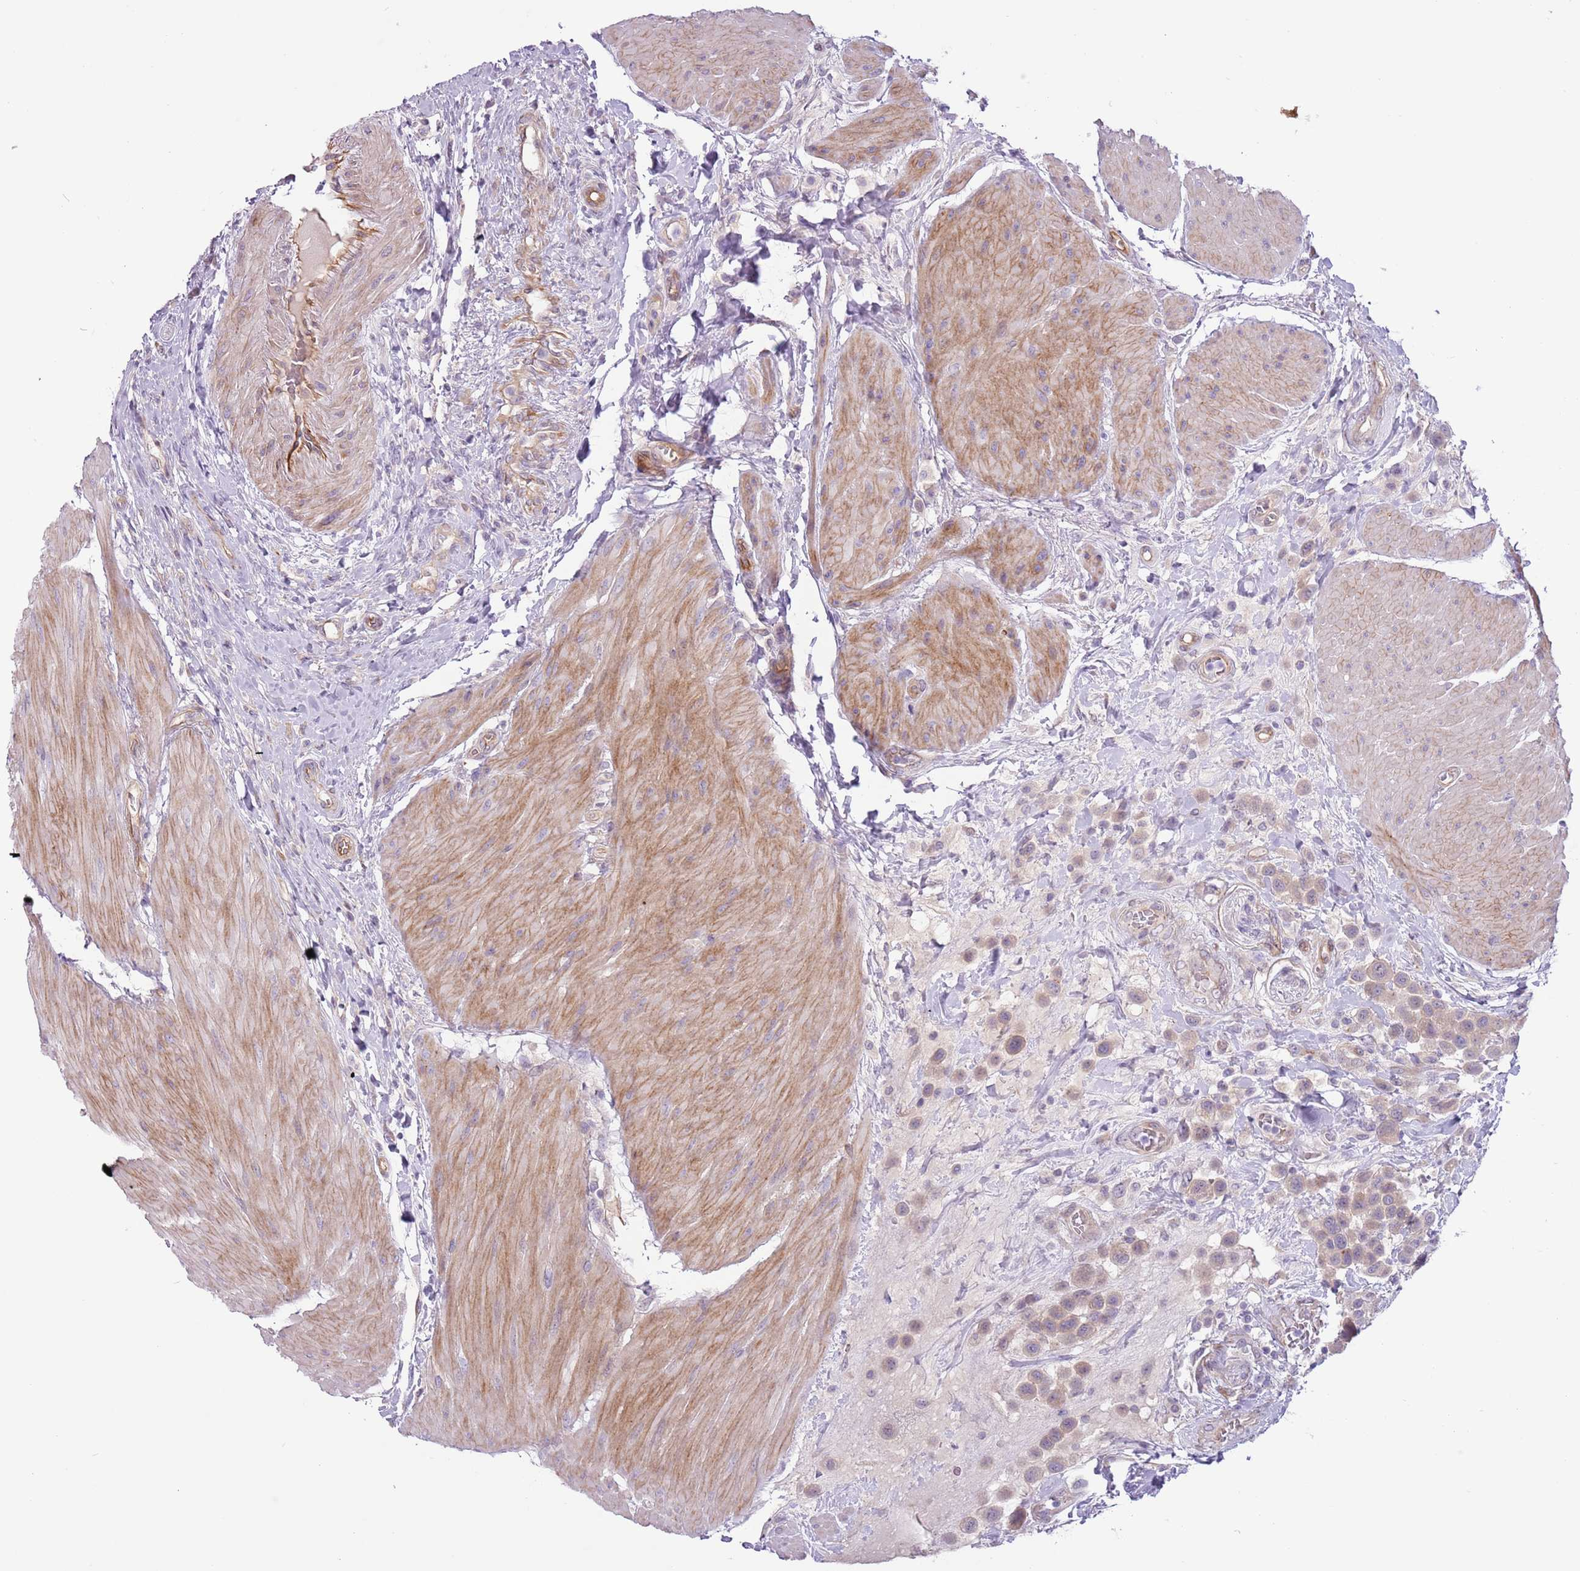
{"staining": {"intensity": "weak", "quantity": ">75%", "location": "cytoplasmic/membranous"}, "tissue": "urothelial cancer", "cell_type": "Tumor cells", "image_type": "cancer", "snomed": [{"axis": "morphology", "description": "Urothelial carcinoma, High grade"}, {"axis": "topography", "description": "Urinary bladder"}], "caption": "The photomicrograph exhibits a brown stain indicating the presence of a protein in the cytoplasmic/membranous of tumor cells in high-grade urothelial carcinoma.", "gene": "MRO", "patient": {"sex": "male", "age": 50}}